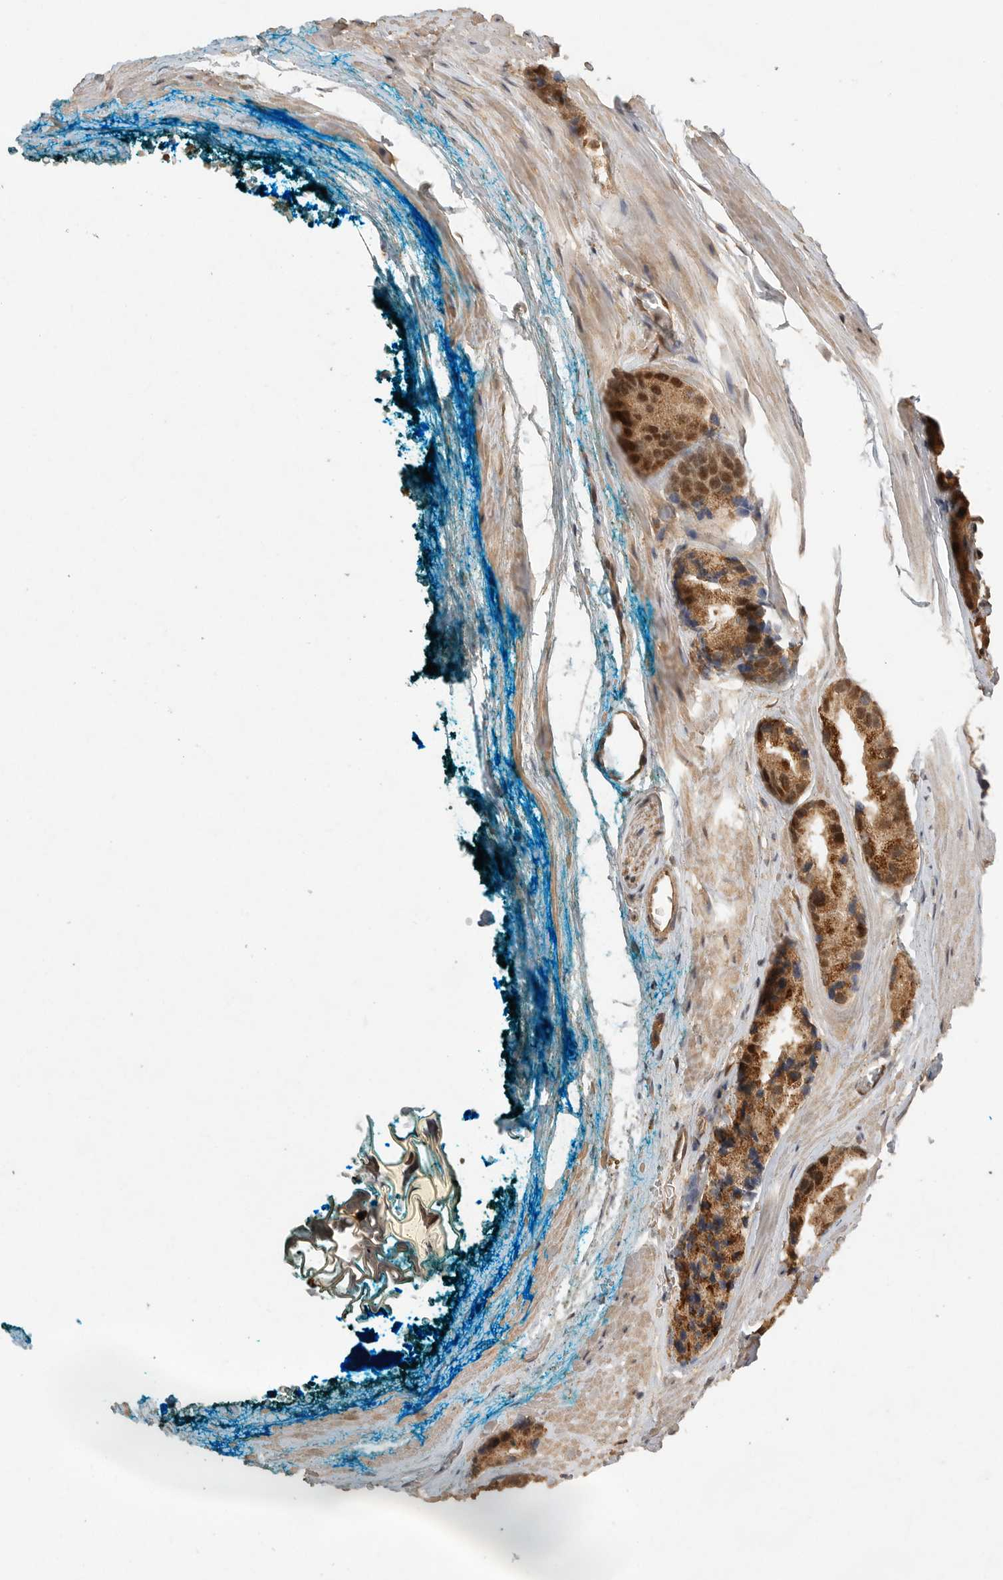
{"staining": {"intensity": "strong", "quantity": ">75%", "location": "cytoplasmic/membranous,nuclear"}, "tissue": "prostate cancer", "cell_type": "Tumor cells", "image_type": "cancer", "snomed": [{"axis": "morphology", "description": "Adenocarcinoma, High grade"}, {"axis": "topography", "description": "Prostate"}], "caption": "Approximately >75% of tumor cells in human prostate cancer show strong cytoplasmic/membranous and nuclear protein expression as visualized by brown immunohistochemical staining.", "gene": "DFFA", "patient": {"sex": "male", "age": 63}}